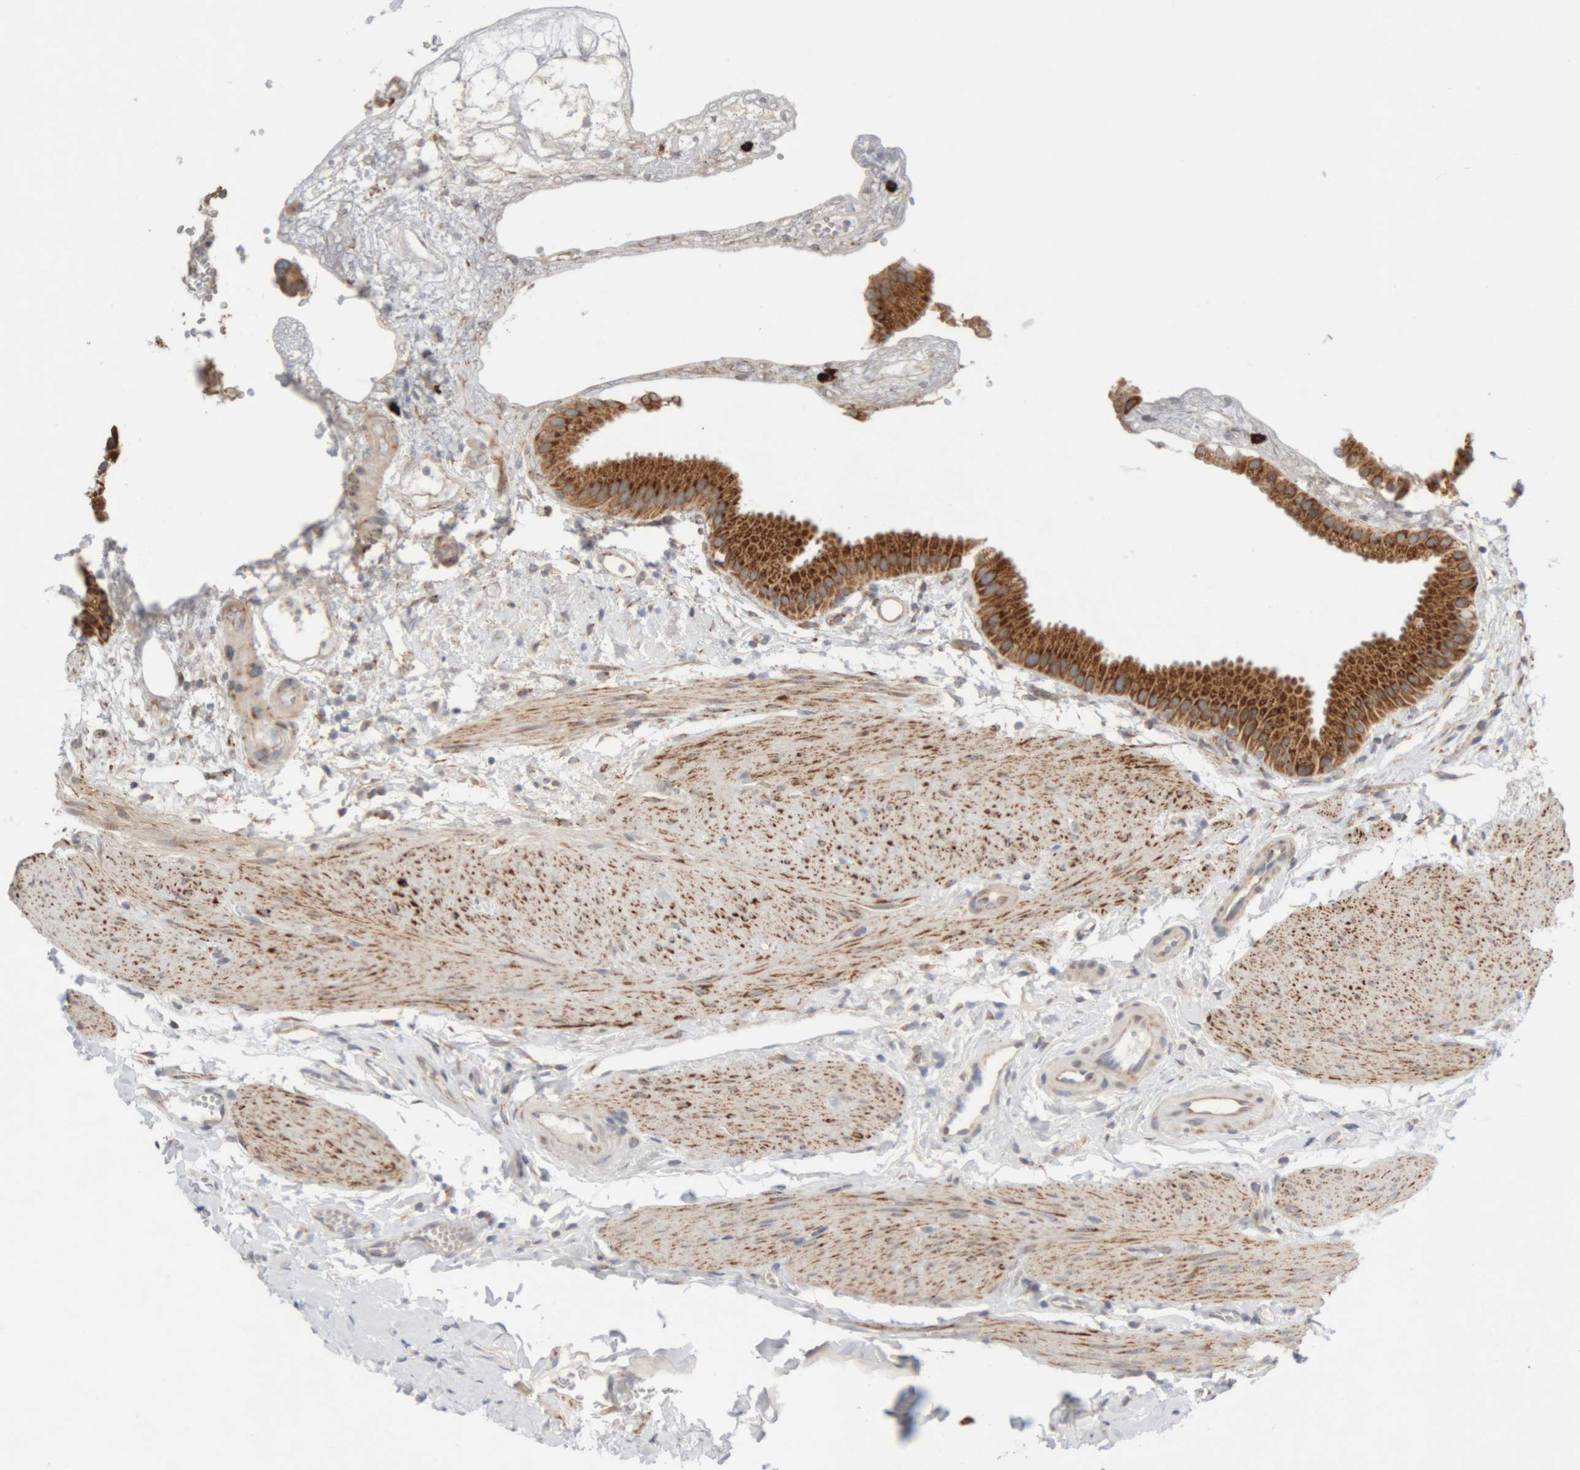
{"staining": {"intensity": "strong", "quantity": ">75%", "location": "cytoplasmic/membranous"}, "tissue": "gallbladder", "cell_type": "Glandular cells", "image_type": "normal", "snomed": [{"axis": "morphology", "description": "Normal tissue, NOS"}, {"axis": "topography", "description": "Gallbladder"}], "caption": "DAB (3,3'-diaminobenzidine) immunohistochemical staining of benign human gallbladder reveals strong cytoplasmic/membranous protein positivity in about >75% of glandular cells. (IHC, brightfield microscopy, high magnification).", "gene": "RPN2", "patient": {"sex": "female", "age": 64}}